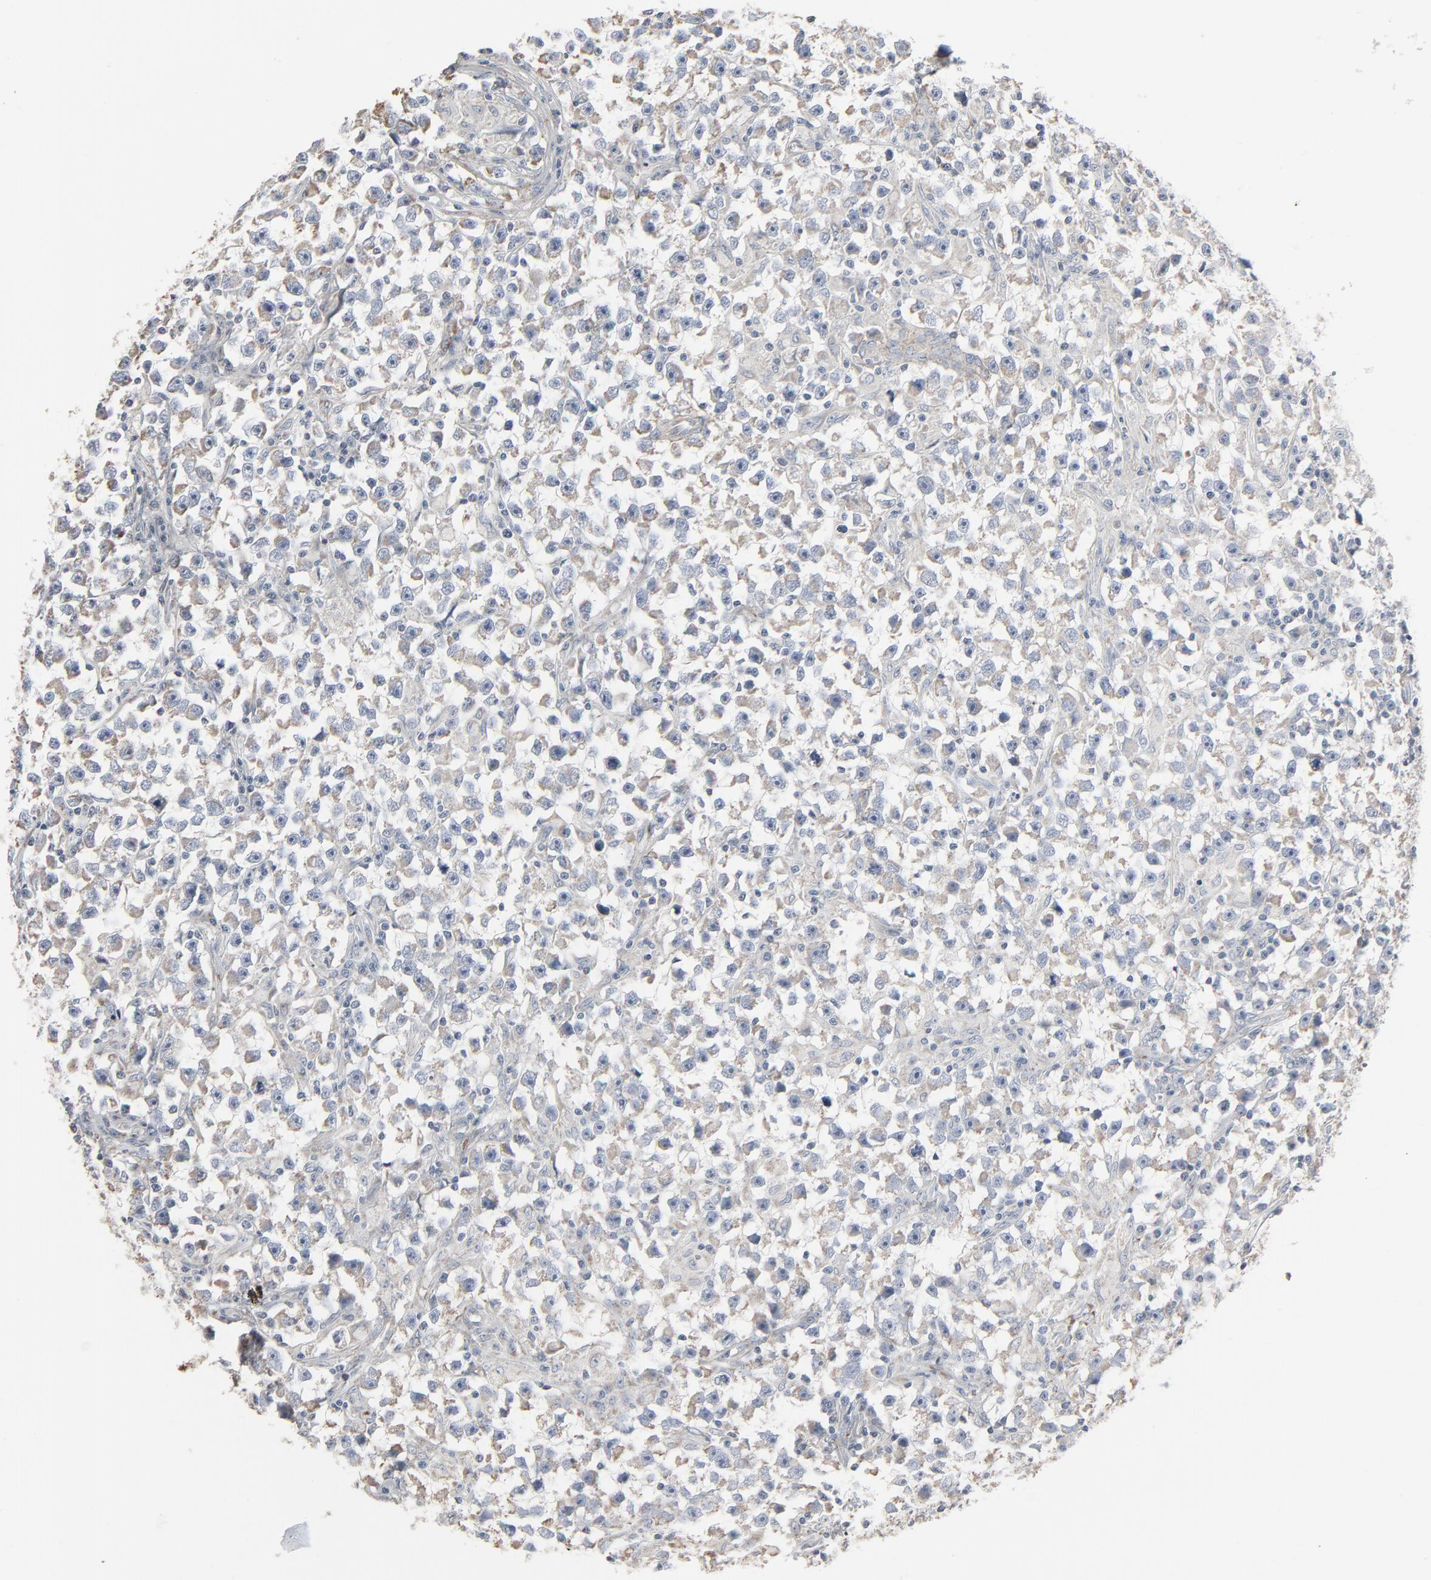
{"staining": {"intensity": "negative", "quantity": "none", "location": "none"}, "tissue": "testis cancer", "cell_type": "Tumor cells", "image_type": "cancer", "snomed": [{"axis": "morphology", "description": "Seminoma, NOS"}, {"axis": "topography", "description": "Testis"}], "caption": "Testis cancer (seminoma) stained for a protein using immunohistochemistry (IHC) reveals no expression tumor cells.", "gene": "BGN", "patient": {"sex": "male", "age": 33}}